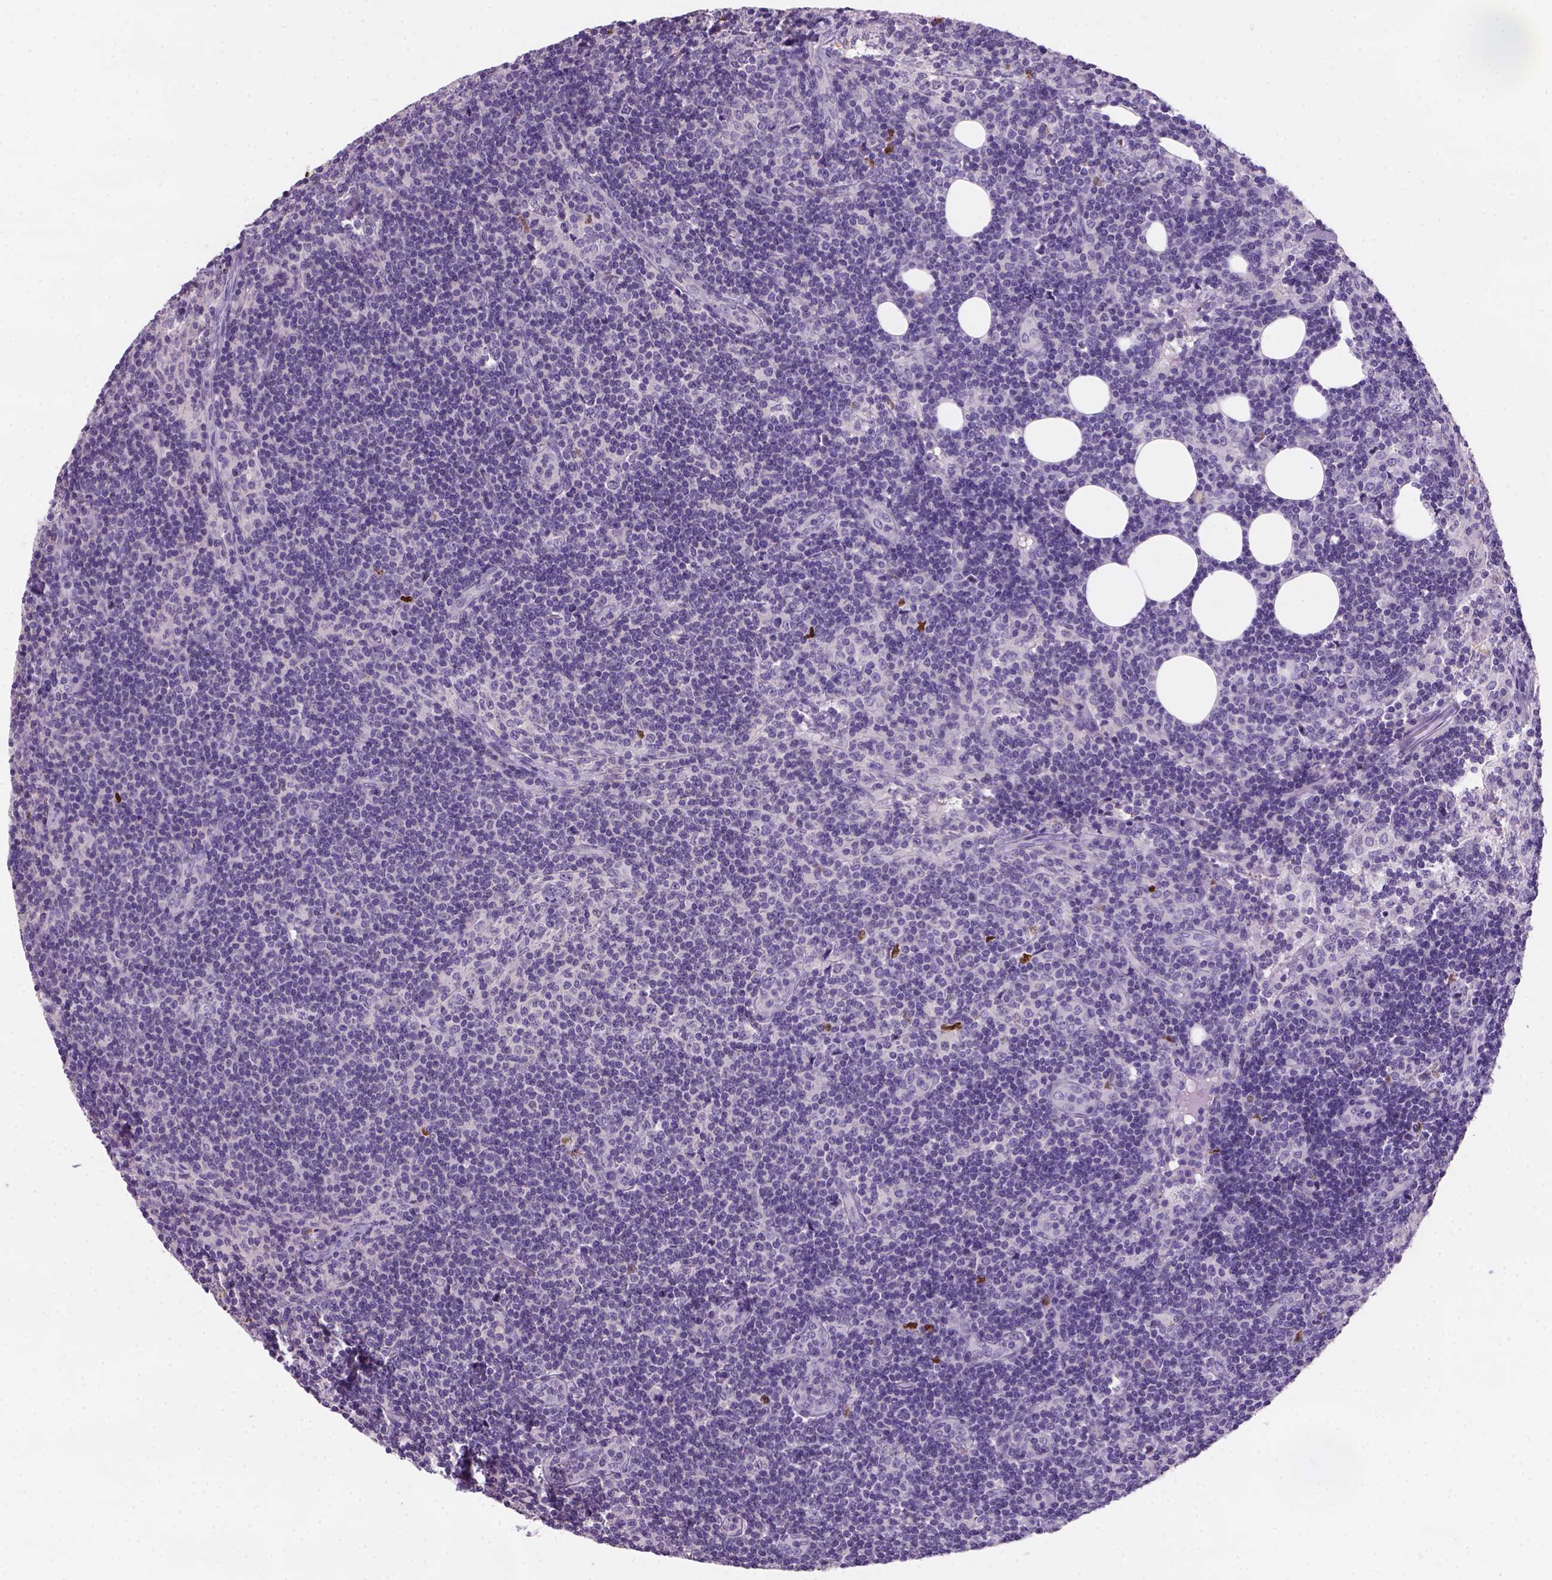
{"staining": {"intensity": "negative", "quantity": "none", "location": "none"}, "tissue": "lymph node", "cell_type": "Non-germinal center cells", "image_type": "normal", "snomed": [{"axis": "morphology", "description": "Normal tissue, NOS"}, {"axis": "topography", "description": "Lymph node"}], "caption": "The histopathology image reveals no significant positivity in non-germinal center cells of lymph node. (DAB (3,3'-diaminobenzidine) immunohistochemistry, high magnification).", "gene": "ZMAT4", "patient": {"sex": "female", "age": 41}}